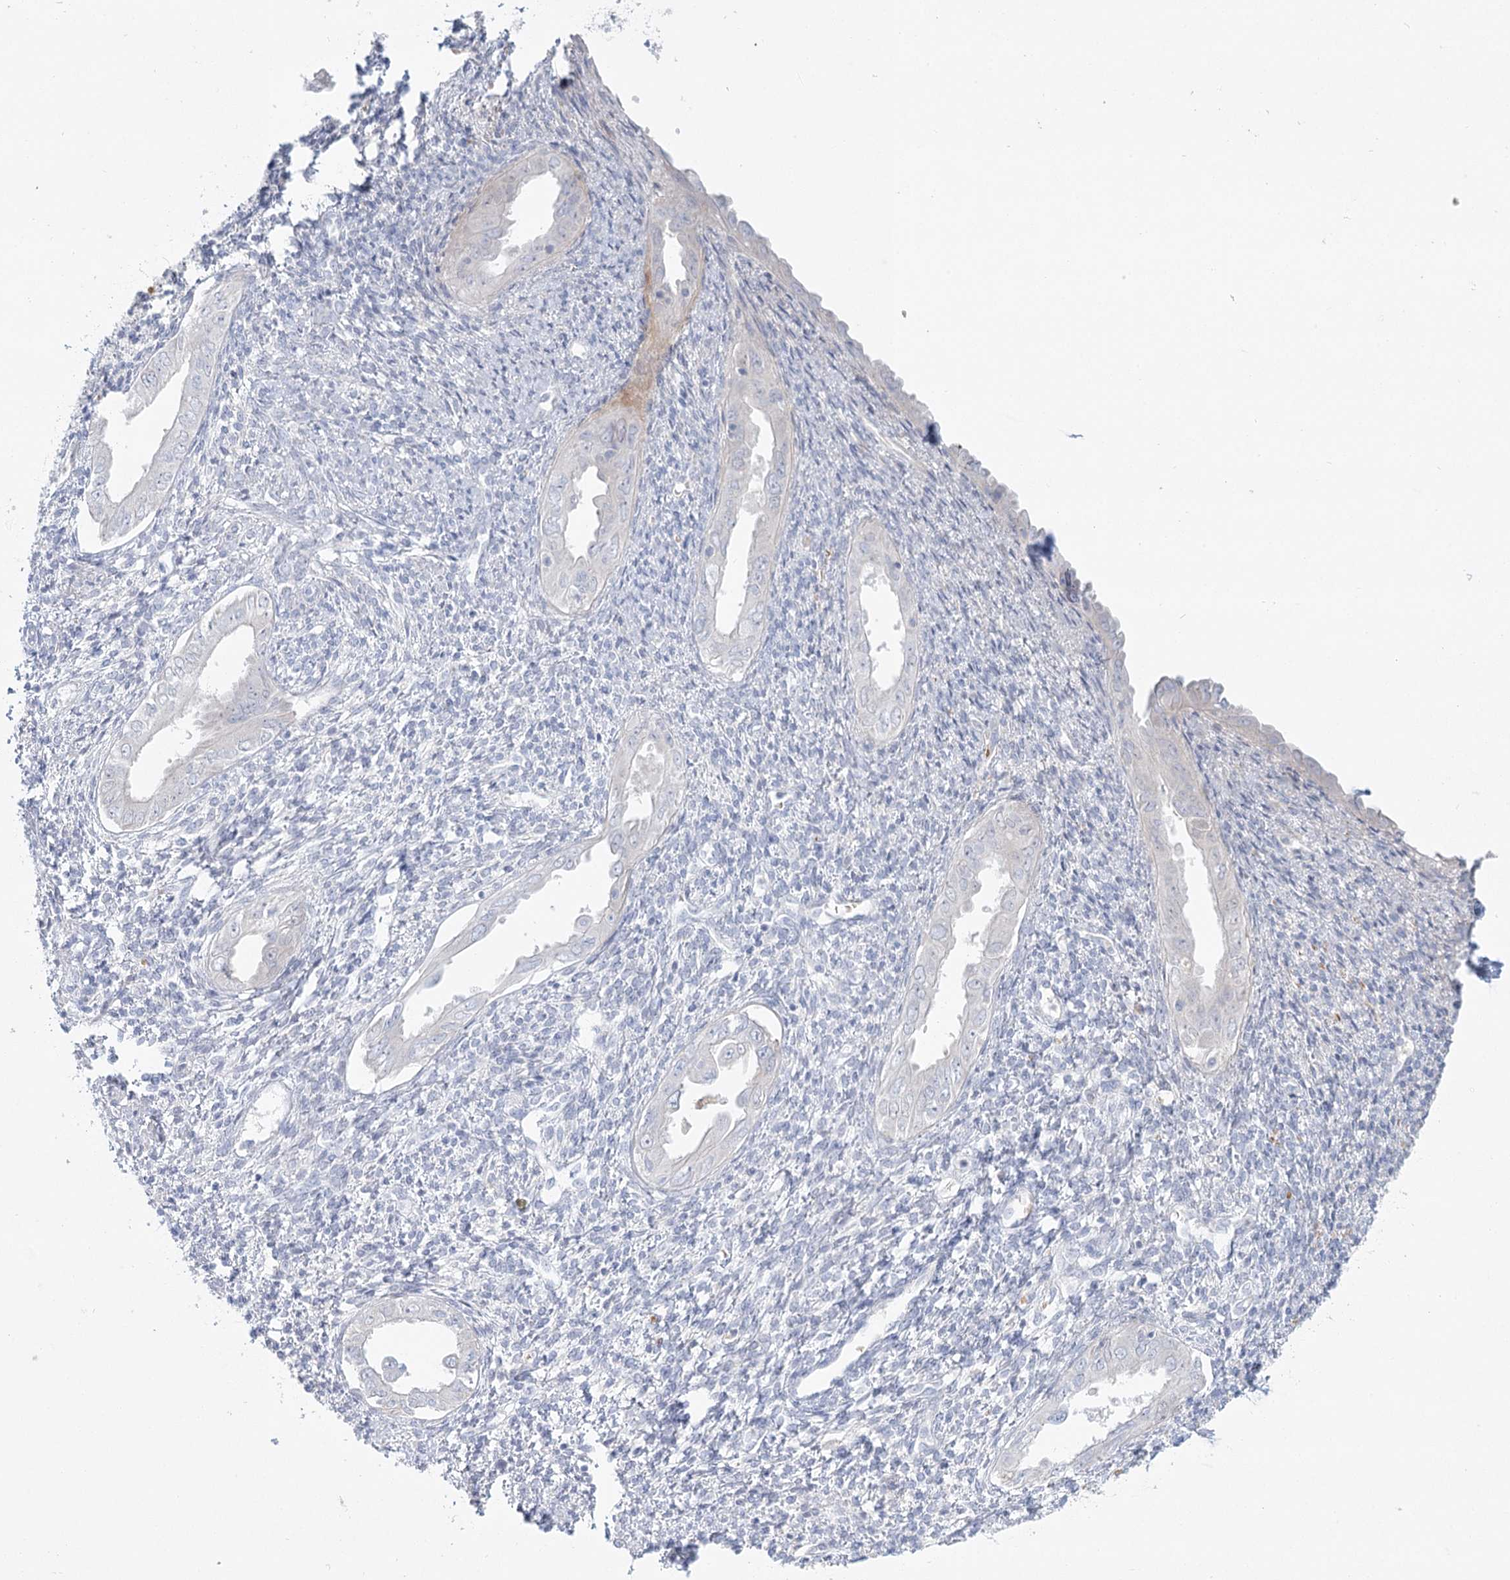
{"staining": {"intensity": "negative", "quantity": "none", "location": "none"}, "tissue": "endometrium", "cell_type": "Cells in endometrial stroma", "image_type": "normal", "snomed": [{"axis": "morphology", "description": "Normal tissue, NOS"}, {"axis": "topography", "description": "Endometrium"}], "caption": "Immunohistochemistry histopathology image of unremarkable human endometrium stained for a protein (brown), which exhibits no expression in cells in endometrial stroma.", "gene": "DMGDH", "patient": {"sex": "female", "age": 66}}